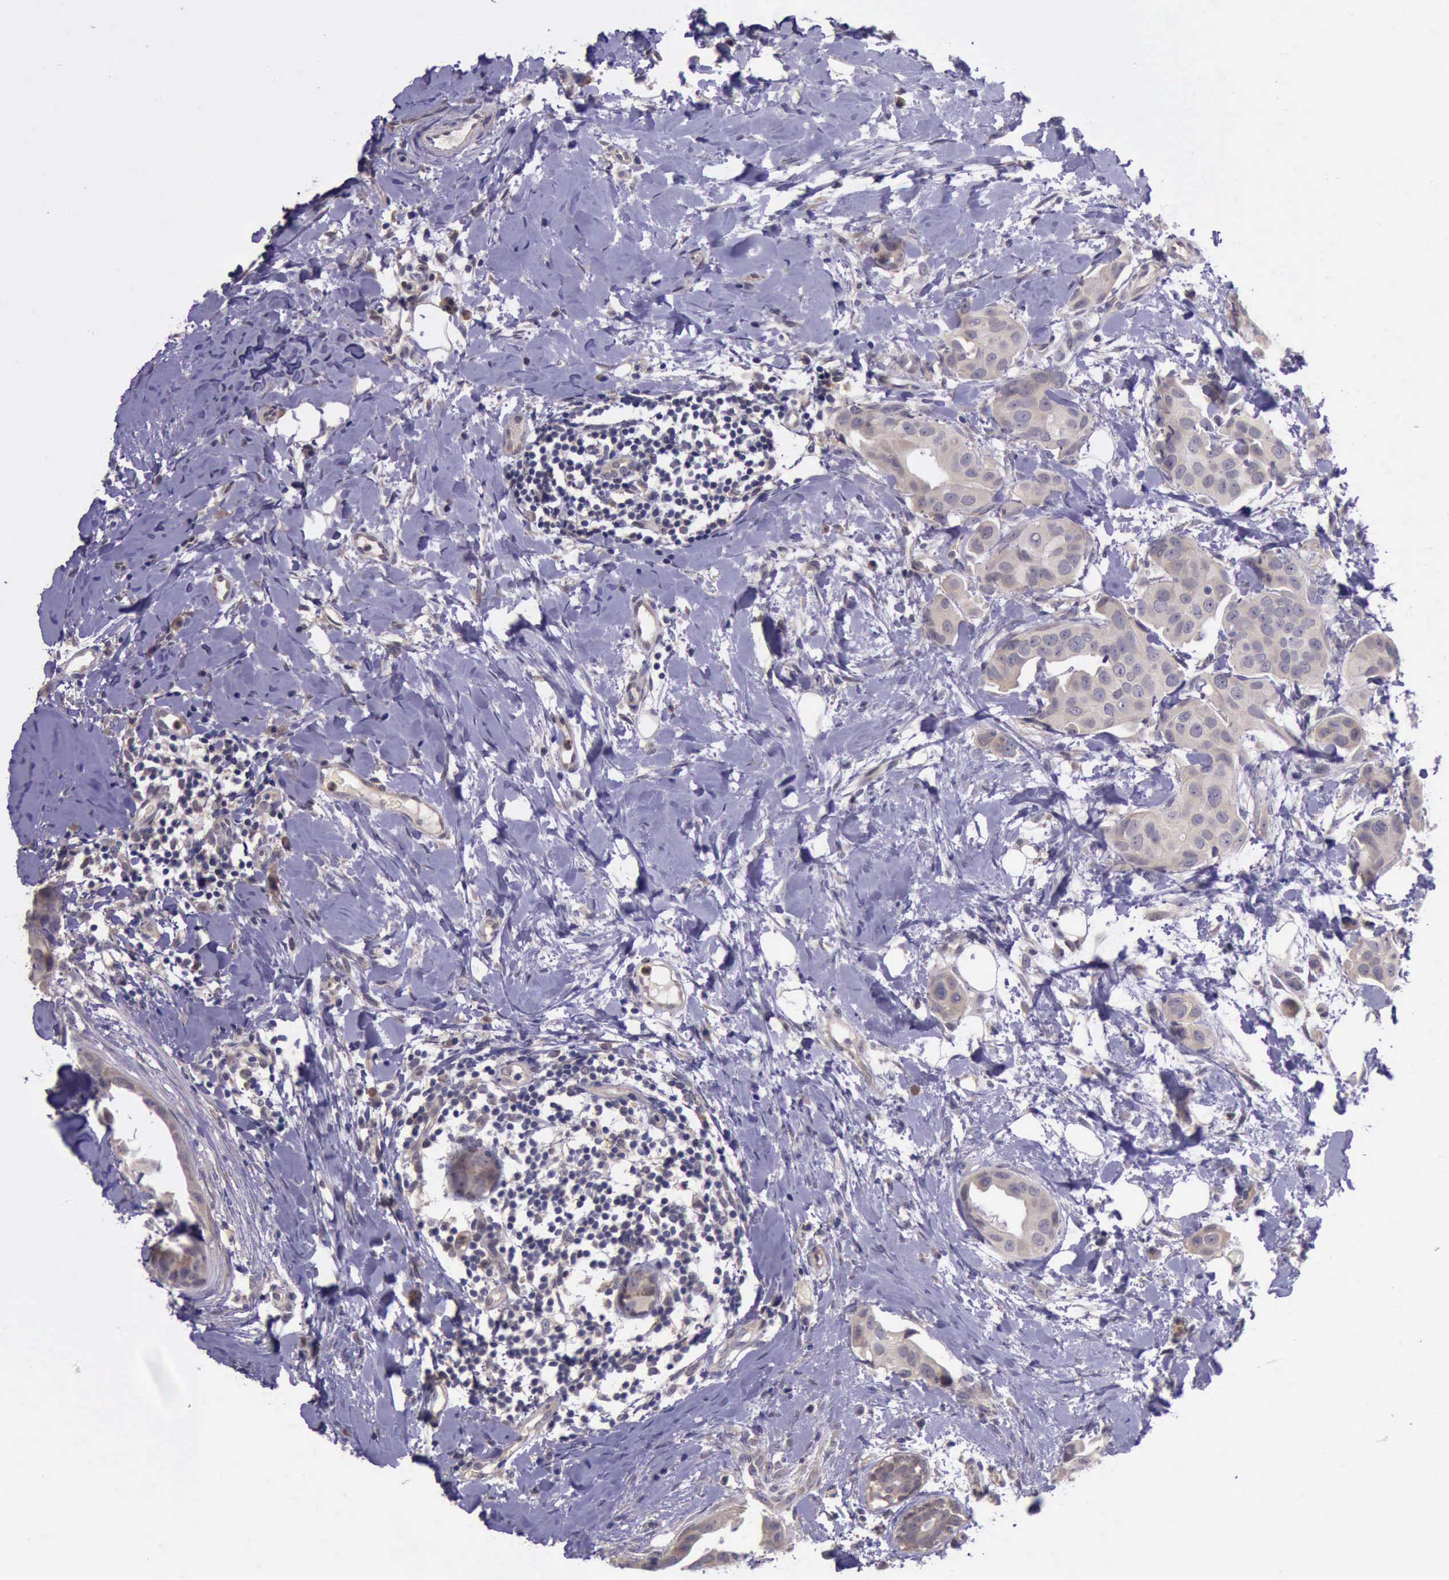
{"staining": {"intensity": "weak", "quantity": ">75%", "location": "cytoplasmic/membranous"}, "tissue": "breast cancer", "cell_type": "Tumor cells", "image_type": "cancer", "snomed": [{"axis": "morphology", "description": "Duct carcinoma"}, {"axis": "topography", "description": "Breast"}], "caption": "Human breast cancer (invasive ductal carcinoma) stained with a brown dye shows weak cytoplasmic/membranous positive expression in approximately >75% of tumor cells.", "gene": "PLEK2", "patient": {"sex": "female", "age": 40}}